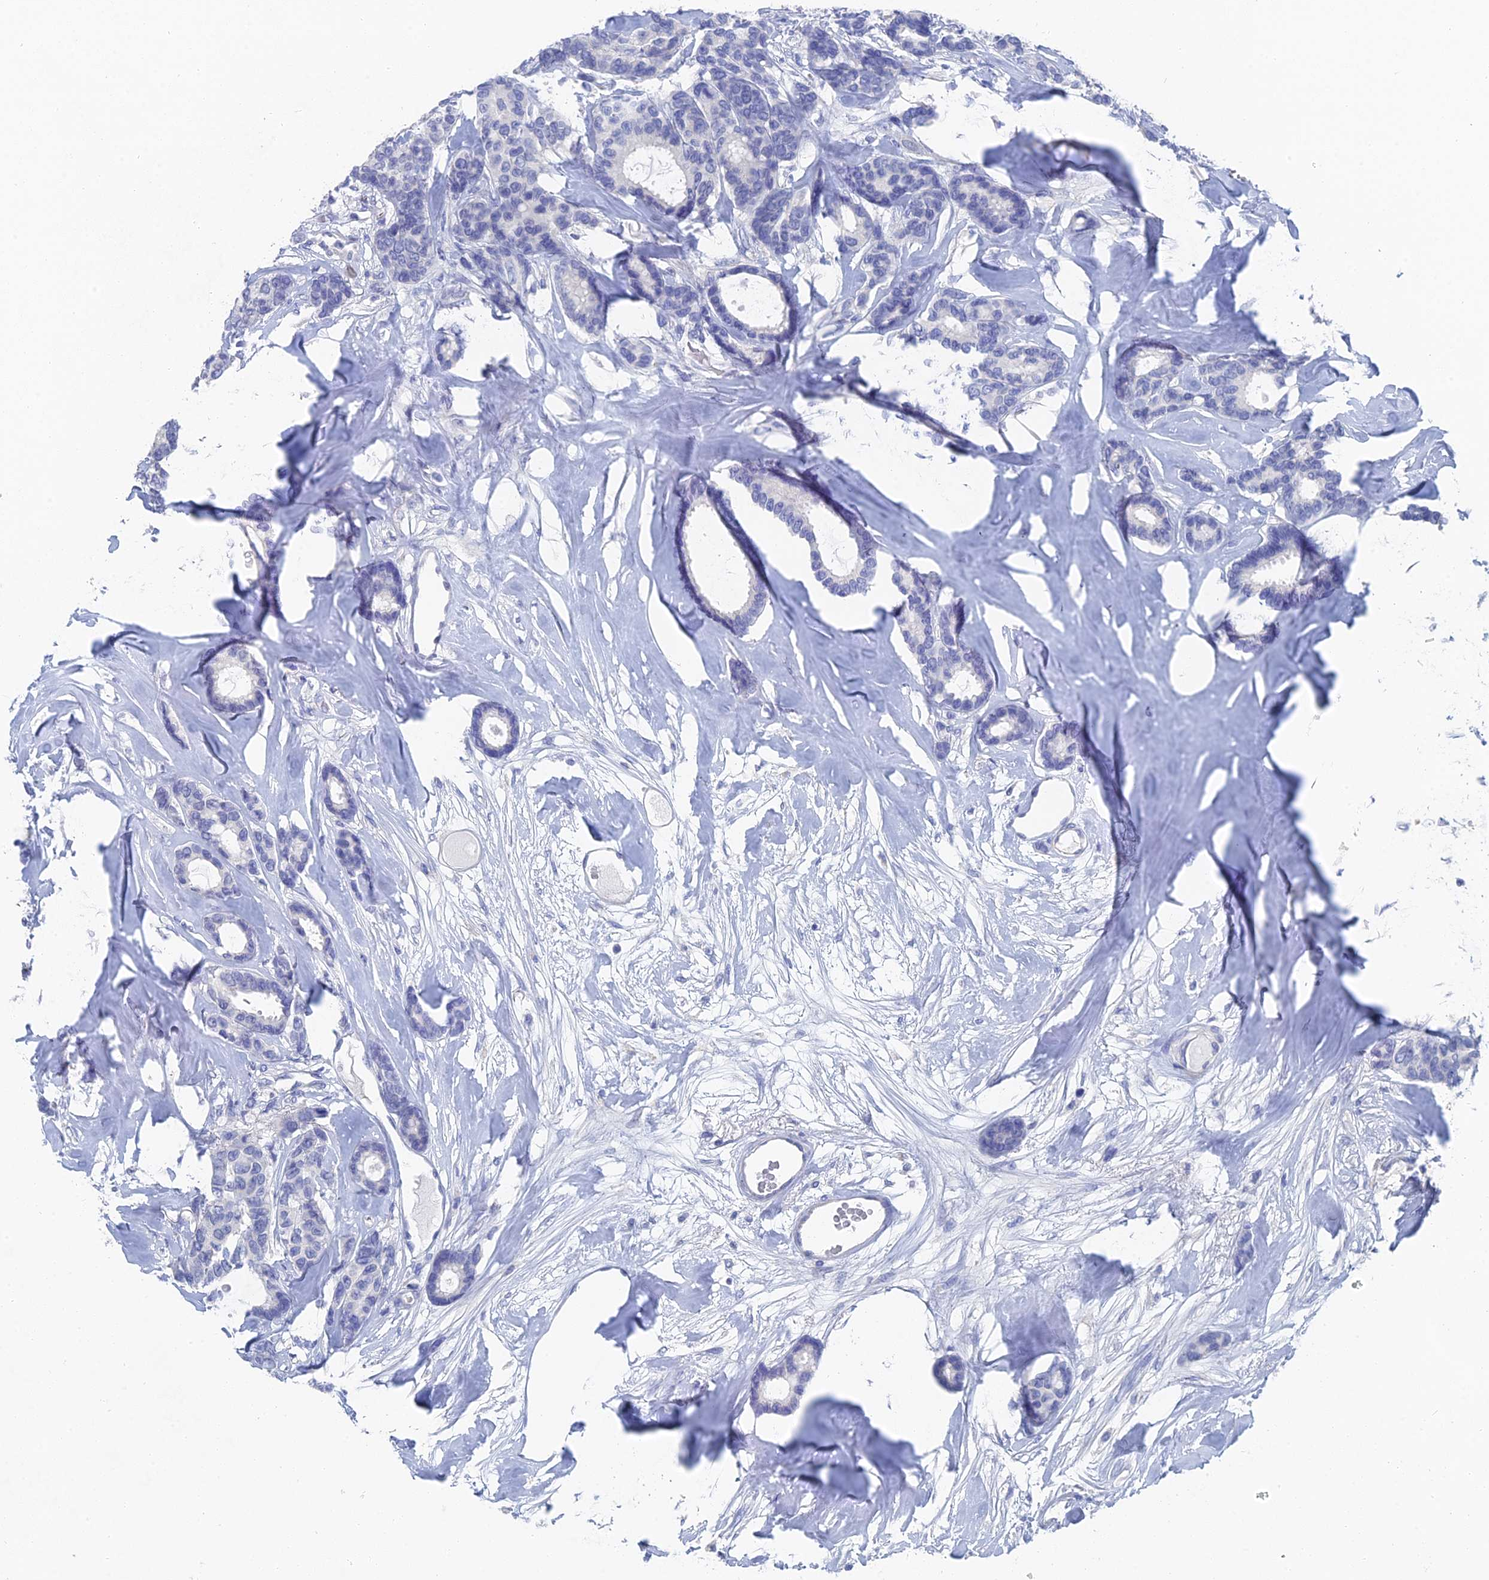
{"staining": {"intensity": "negative", "quantity": "none", "location": "none"}, "tissue": "breast cancer", "cell_type": "Tumor cells", "image_type": "cancer", "snomed": [{"axis": "morphology", "description": "Duct carcinoma"}, {"axis": "topography", "description": "Breast"}], "caption": "The photomicrograph exhibits no significant positivity in tumor cells of invasive ductal carcinoma (breast).", "gene": "GFAP", "patient": {"sex": "female", "age": 87}}